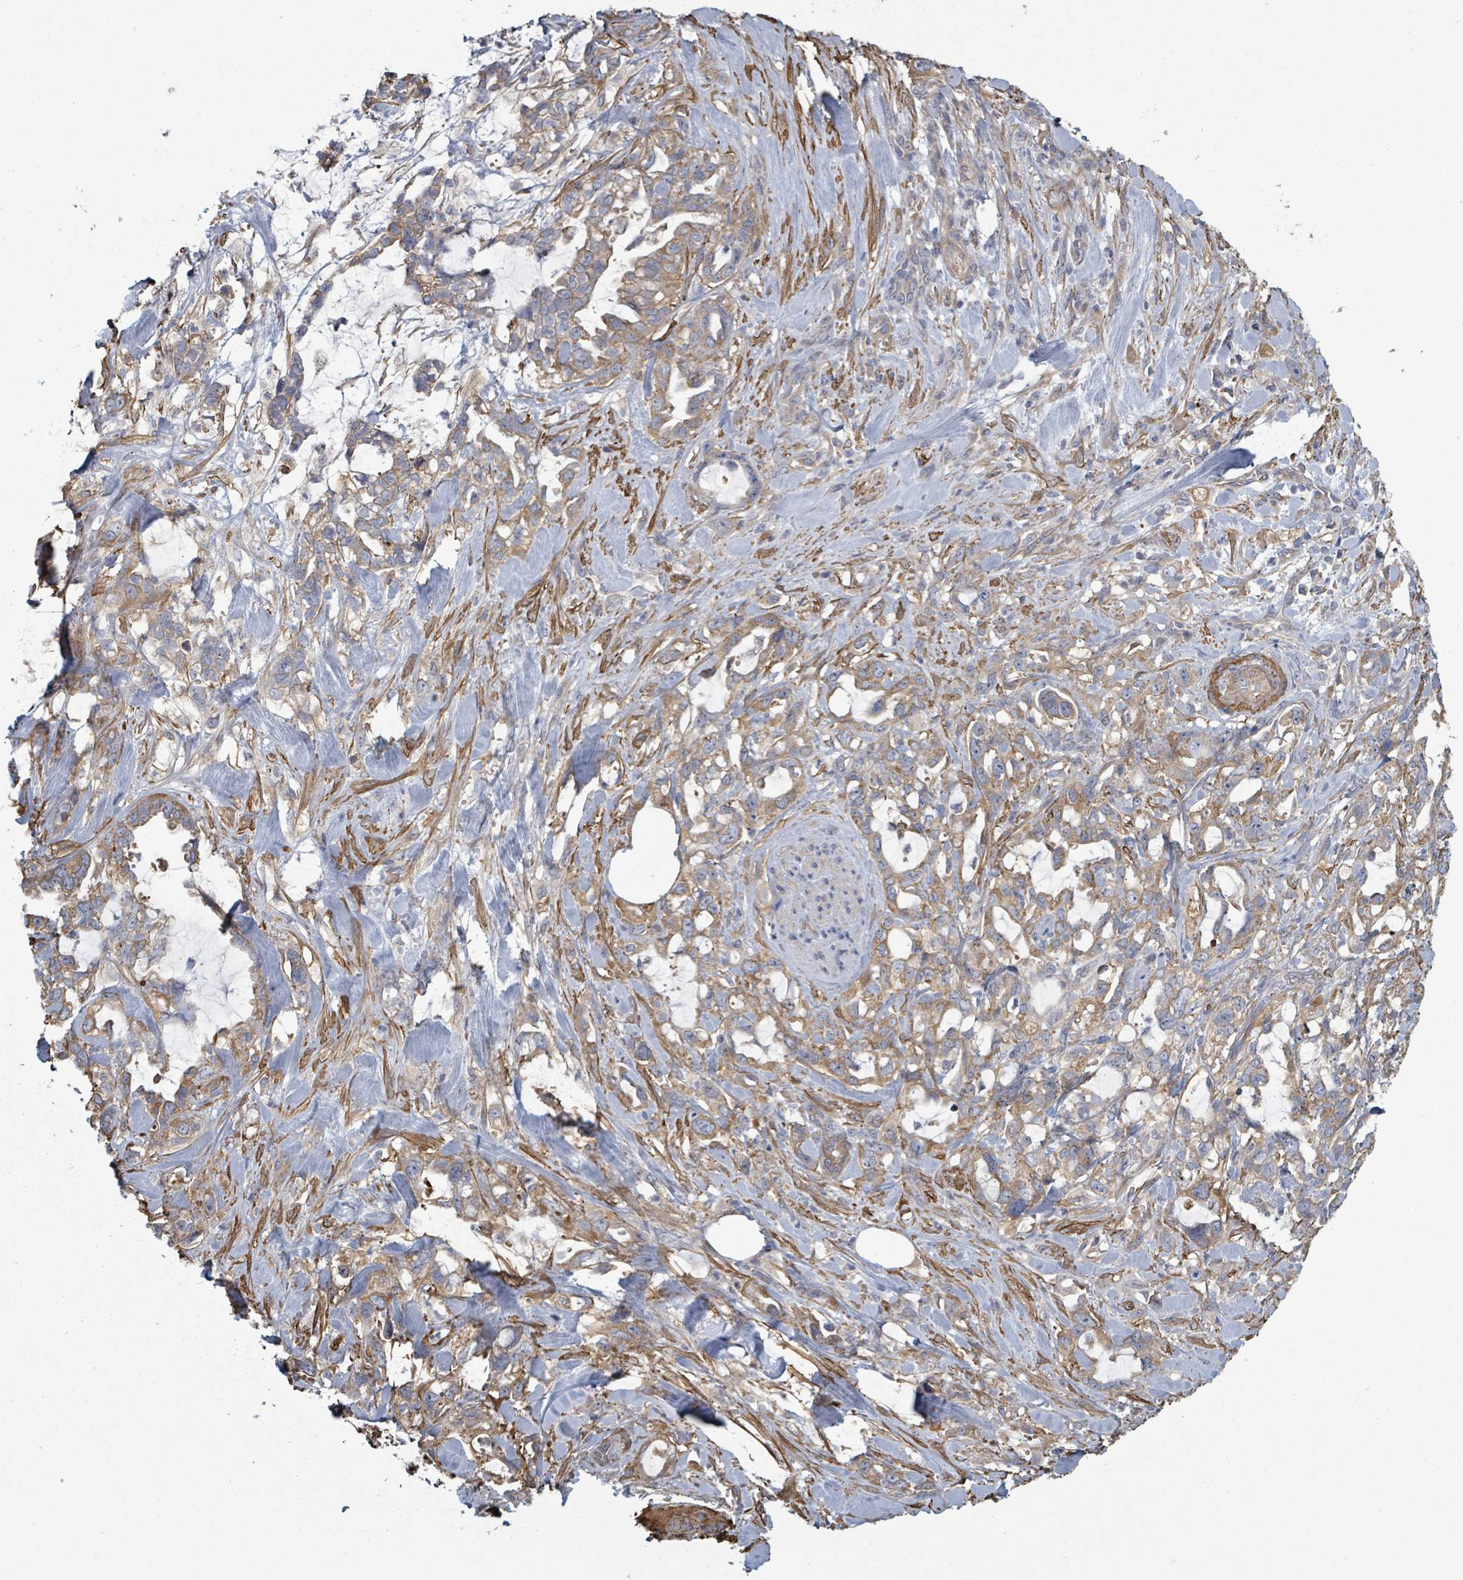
{"staining": {"intensity": "moderate", "quantity": ">75%", "location": "cytoplasmic/membranous"}, "tissue": "pancreatic cancer", "cell_type": "Tumor cells", "image_type": "cancer", "snomed": [{"axis": "morphology", "description": "Adenocarcinoma, NOS"}, {"axis": "topography", "description": "Pancreas"}], "caption": "Immunohistochemical staining of pancreatic cancer (adenocarcinoma) demonstrates medium levels of moderate cytoplasmic/membranous staining in approximately >75% of tumor cells. The staining was performed using DAB to visualize the protein expression in brown, while the nuclei were stained in blue with hematoxylin (Magnification: 20x).", "gene": "ADCK1", "patient": {"sex": "female", "age": 61}}